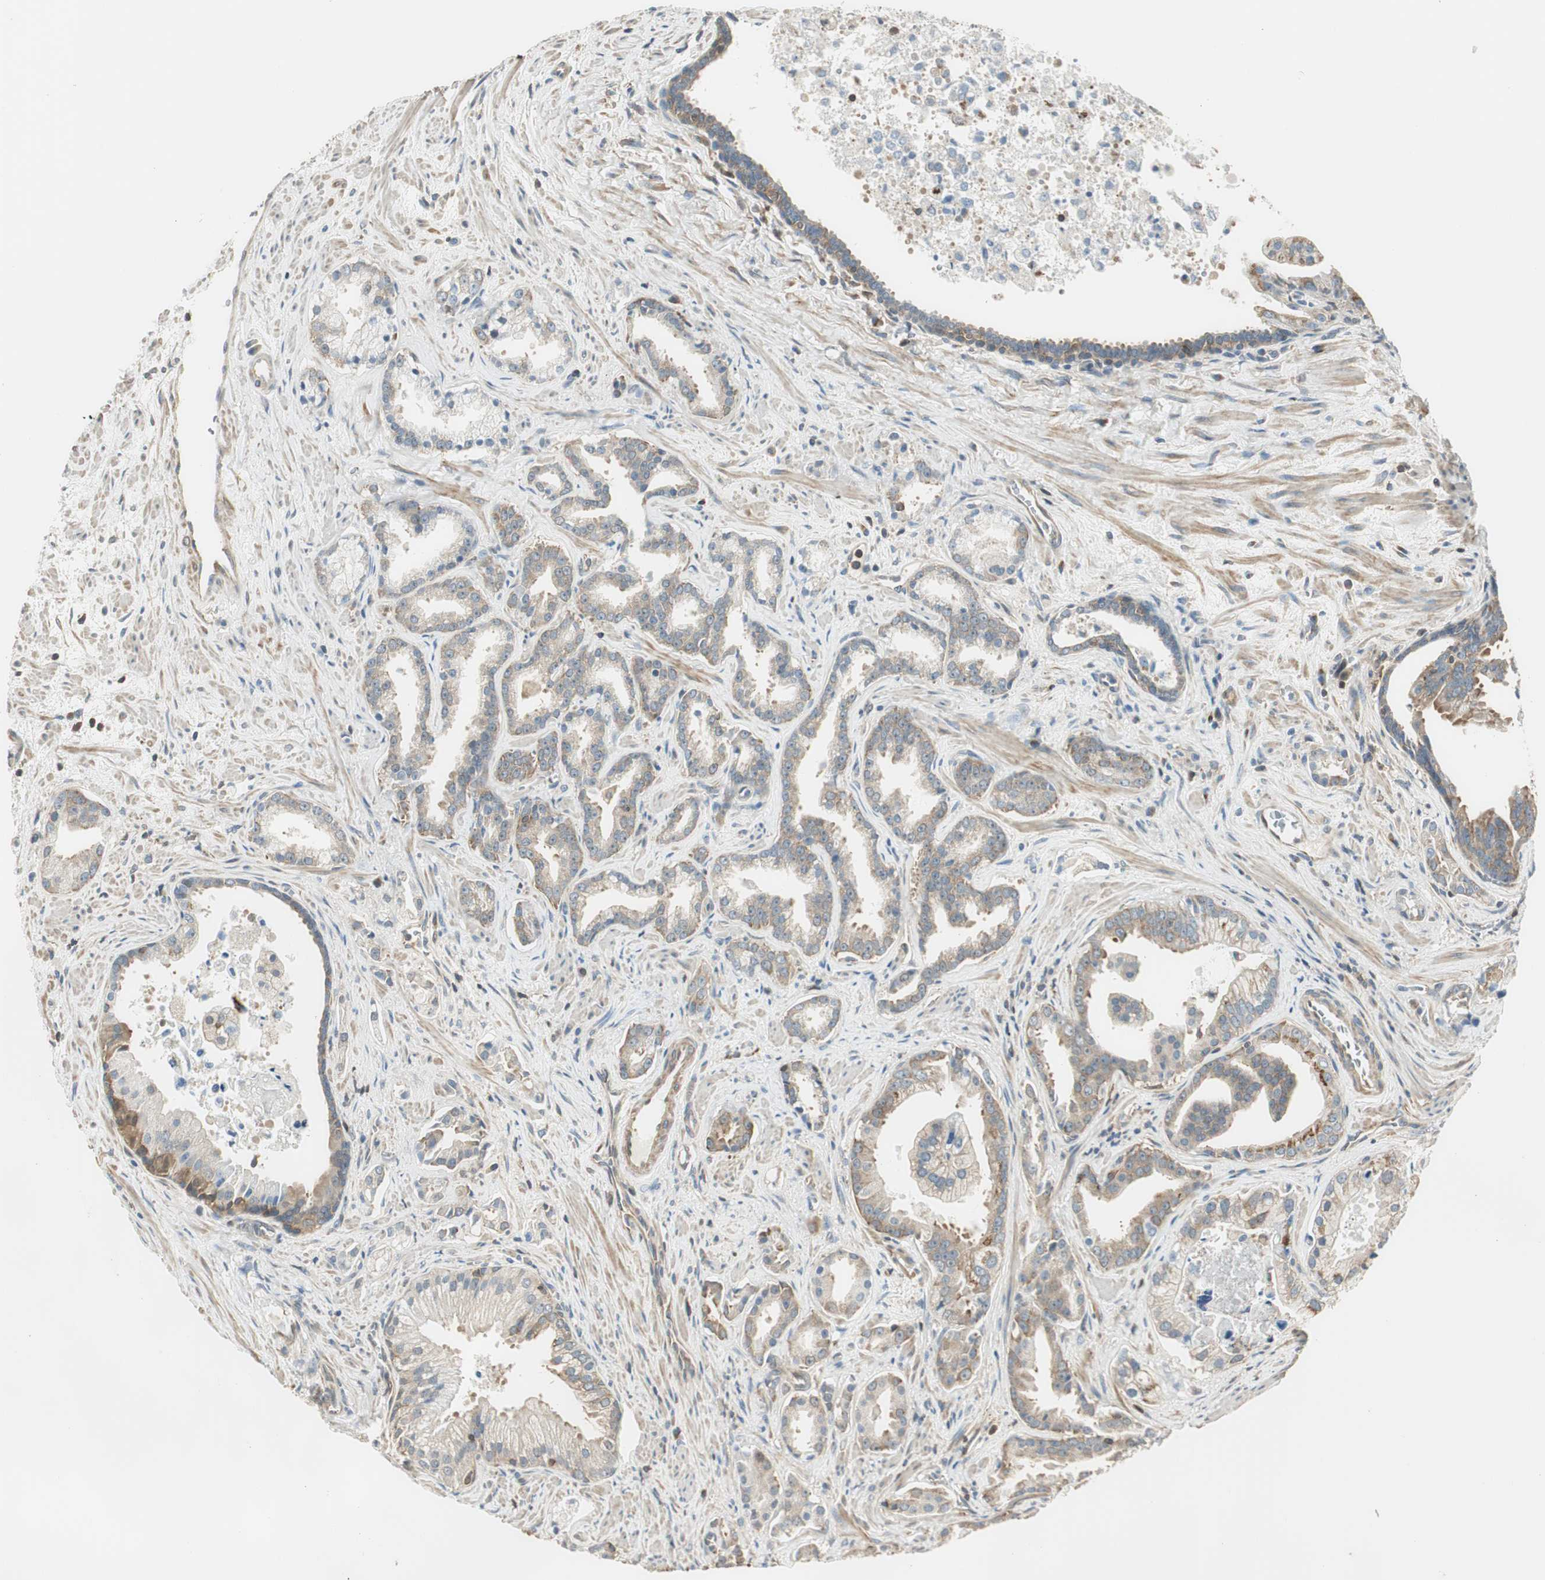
{"staining": {"intensity": "moderate", "quantity": "25%-75%", "location": "cytoplasmic/membranous"}, "tissue": "prostate cancer", "cell_type": "Tumor cells", "image_type": "cancer", "snomed": [{"axis": "morphology", "description": "Adenocarcinoma, High grade"}, {"axis": "topography", "description": "Prostate"}], "caption": "Protein expression by IHC reveals moderate cytoplasmic/membranous positivity in about 25%-75% of tumor cells in high-grade adenocarcinoma (prostate). Nuclei are stained in blue.", "gene": "PI4K2B", "patient": {"sex": "male", "age": 67}}